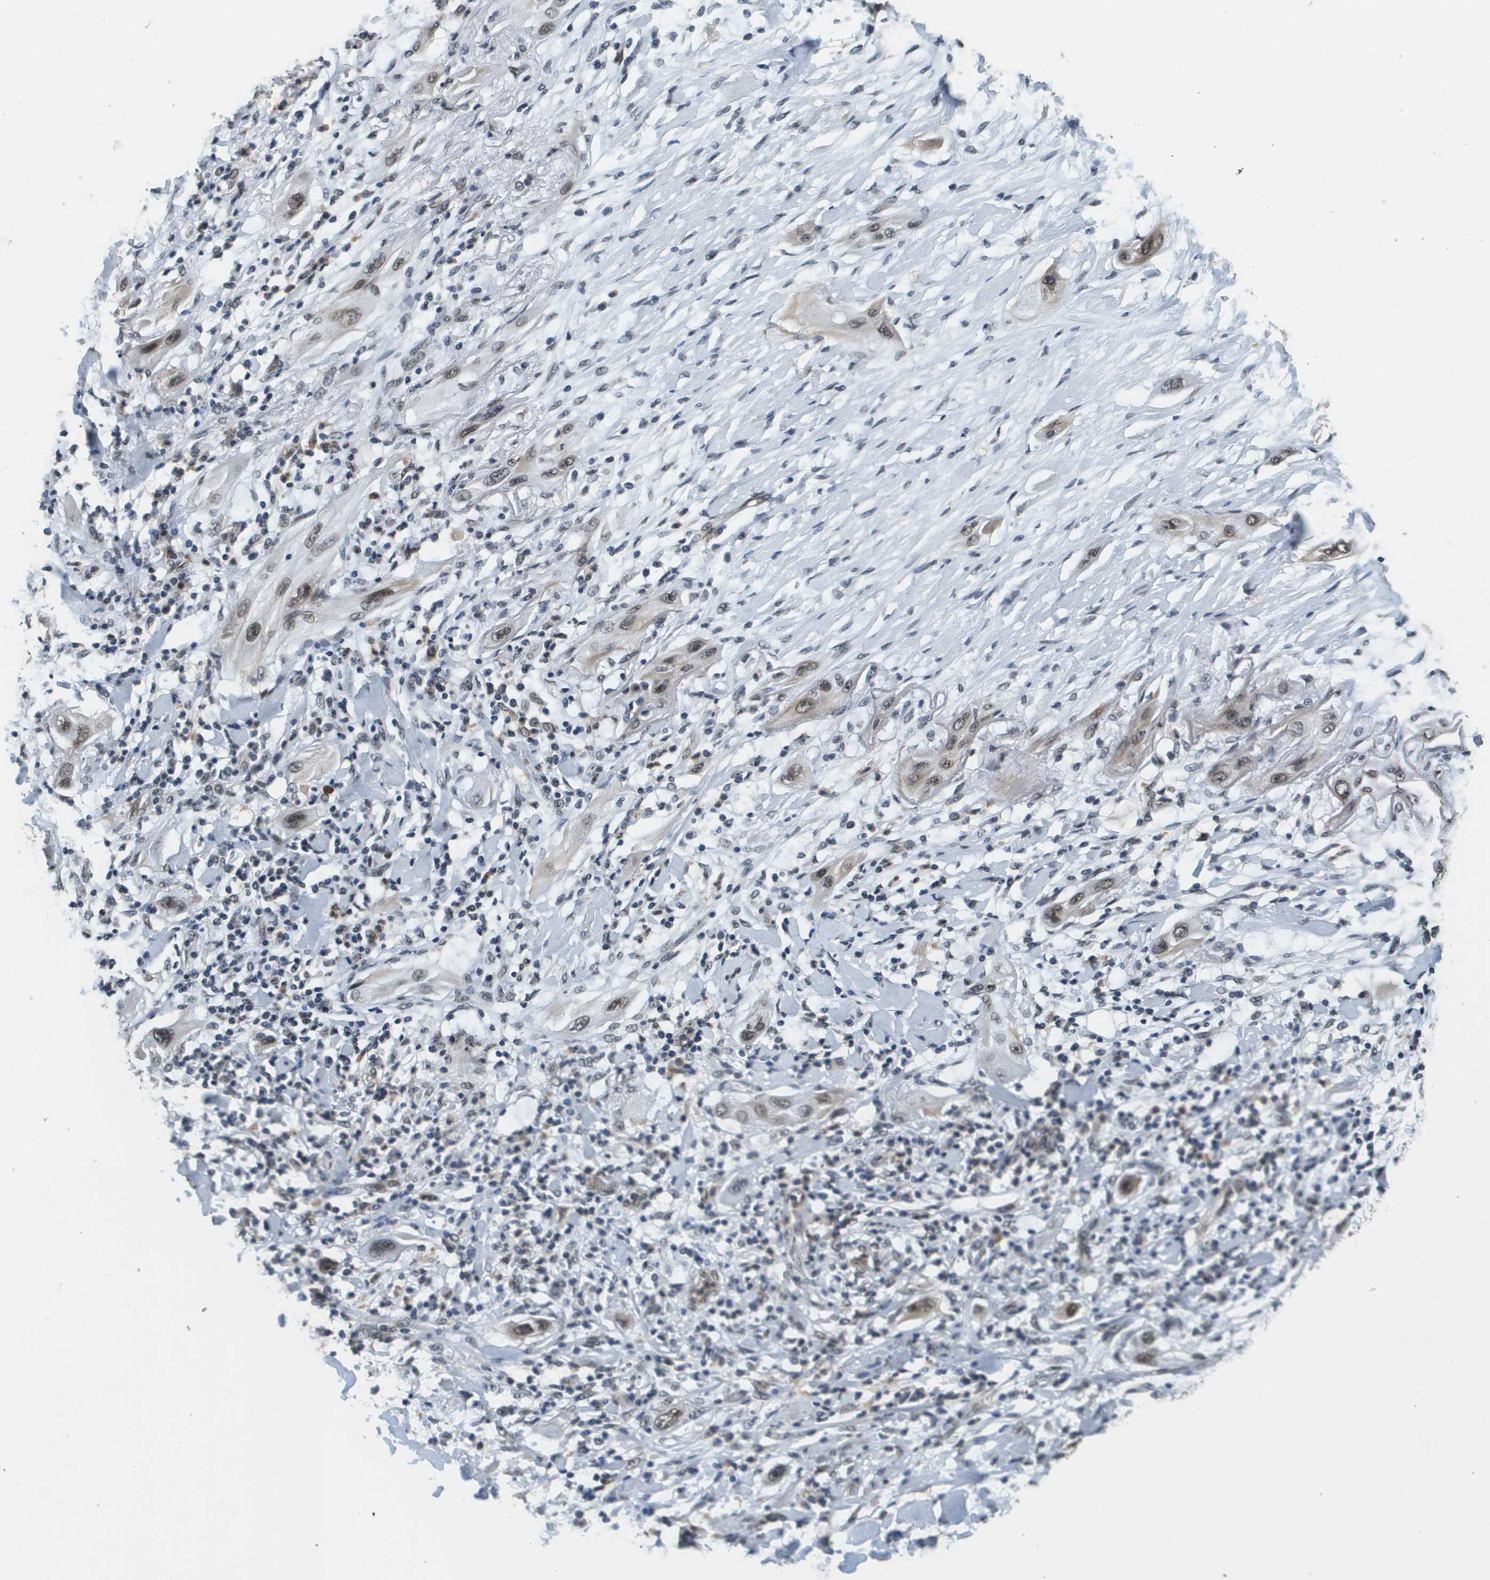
{"staining": {"intensity": "moderate", "quantity": ">75%", "location": "cytoplasmic/membranous,nuclear"}, "tissue": "lung cancer", "cell_type": "Tumor cells", "image_type": "cancer", "snomed": [{"axis": "morphology", "description": "Squamous cell carcinoma, NOS"}, {"axis": "topography", "description": "Lung"}], "caption": "A micrograph showing moderate cytoplasmic/membranous and nuclear staining in about >75% of tumor cells in lung cancer, as visualized by brown immunohistochemical staining.", "gene": "FANCC", "patient": {"sex": "female", "age": 47}}